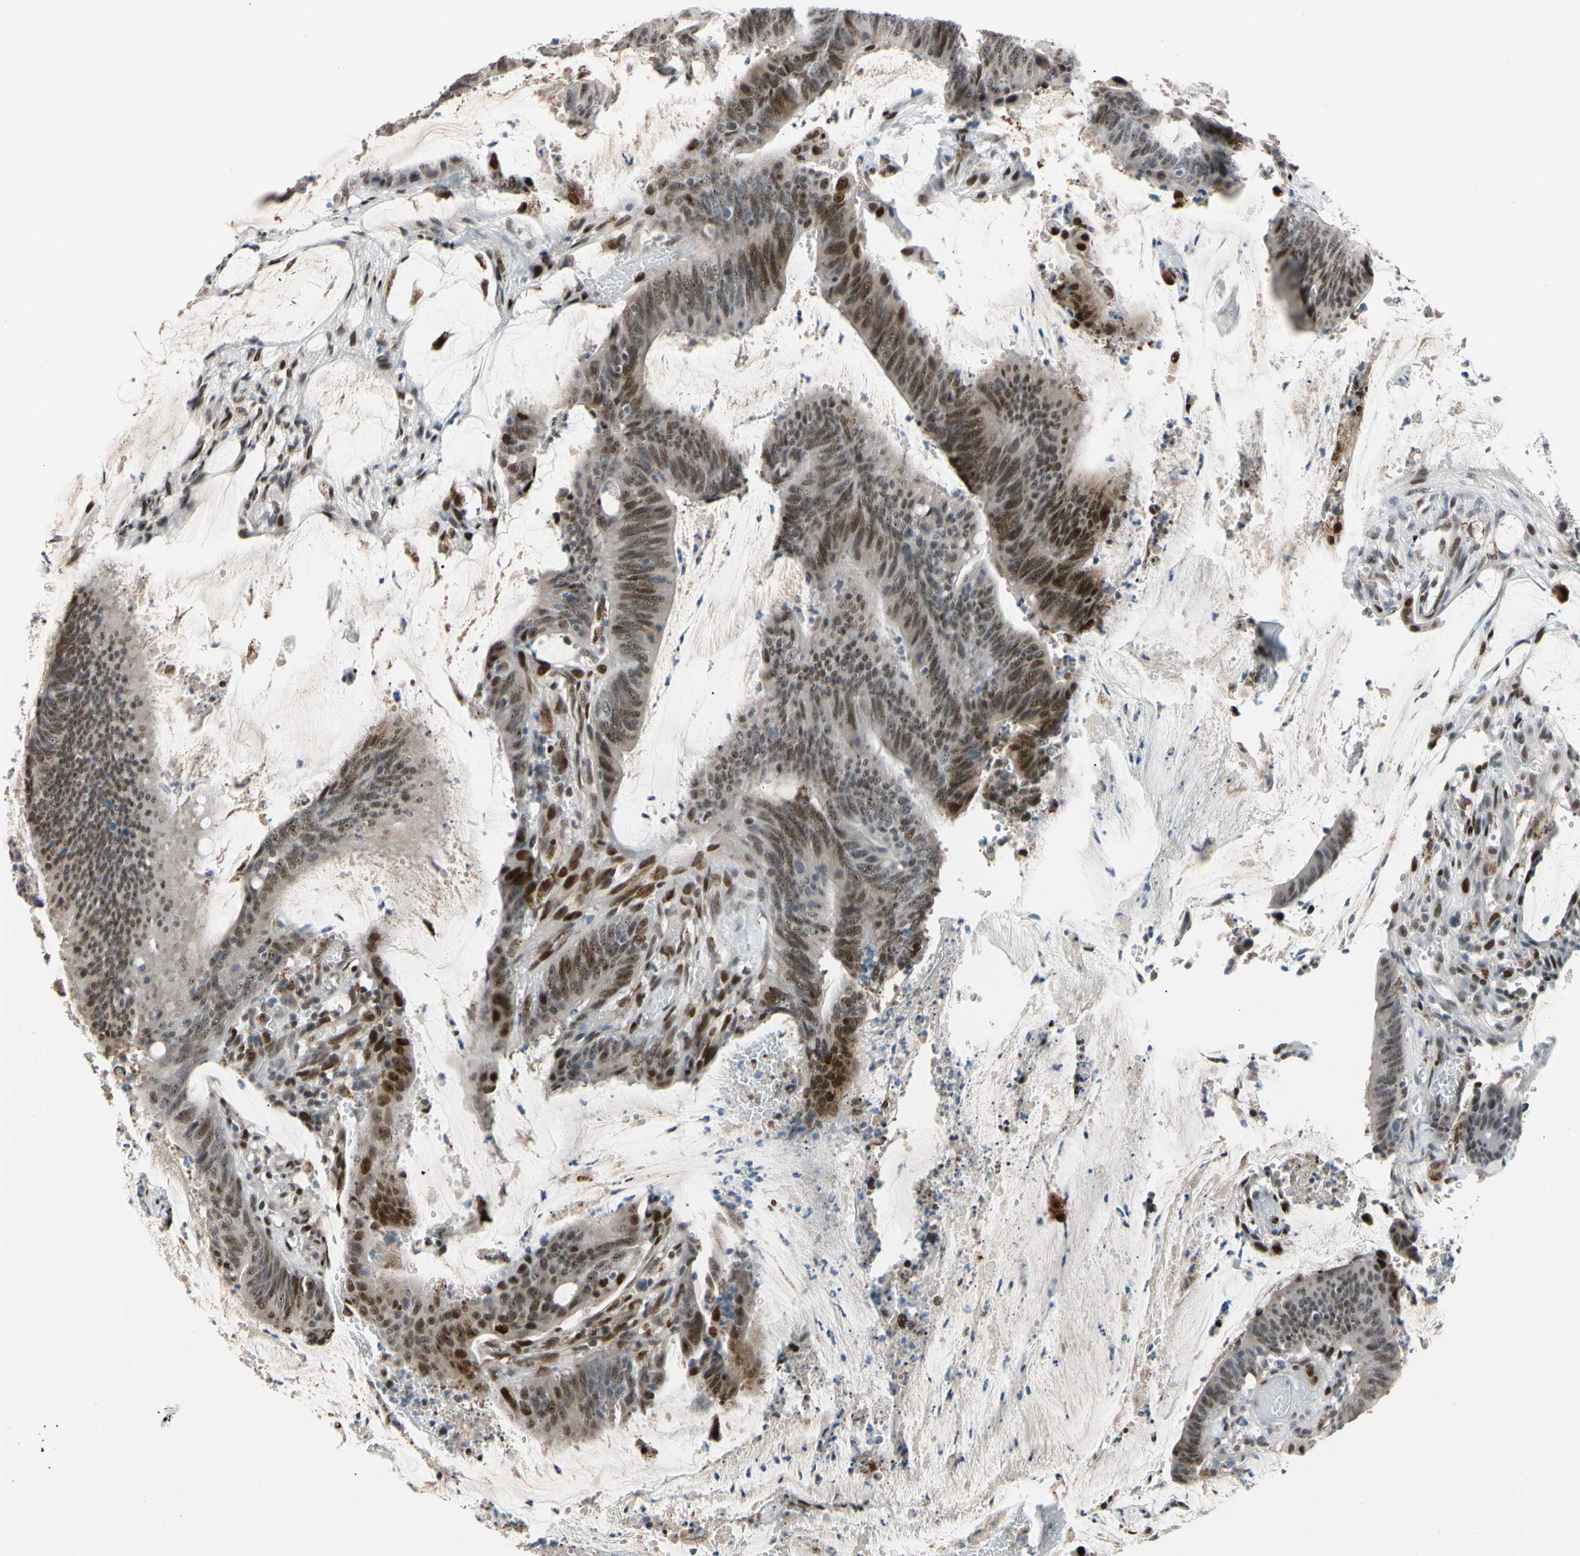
{"staining": {"intensity": "moderate", "quantity": ">75%", "location": "nuclear"}, "tissue": "colorectal cancer", "cell_type": "Tumor cells", "image_type": "cancer", "snomed": [{"axis": "morphology", "description": "Adenocarcinoma, NOS"}, {"axis": "topography", "description": "Rectum"}], "caption": "Moderate nuclear positivity for a protein is identified in about >75% of tumor cells of colorectal cancer using IHC.", "gene": "FOXO3", "patient": {"sex": "female", "age": 66}}